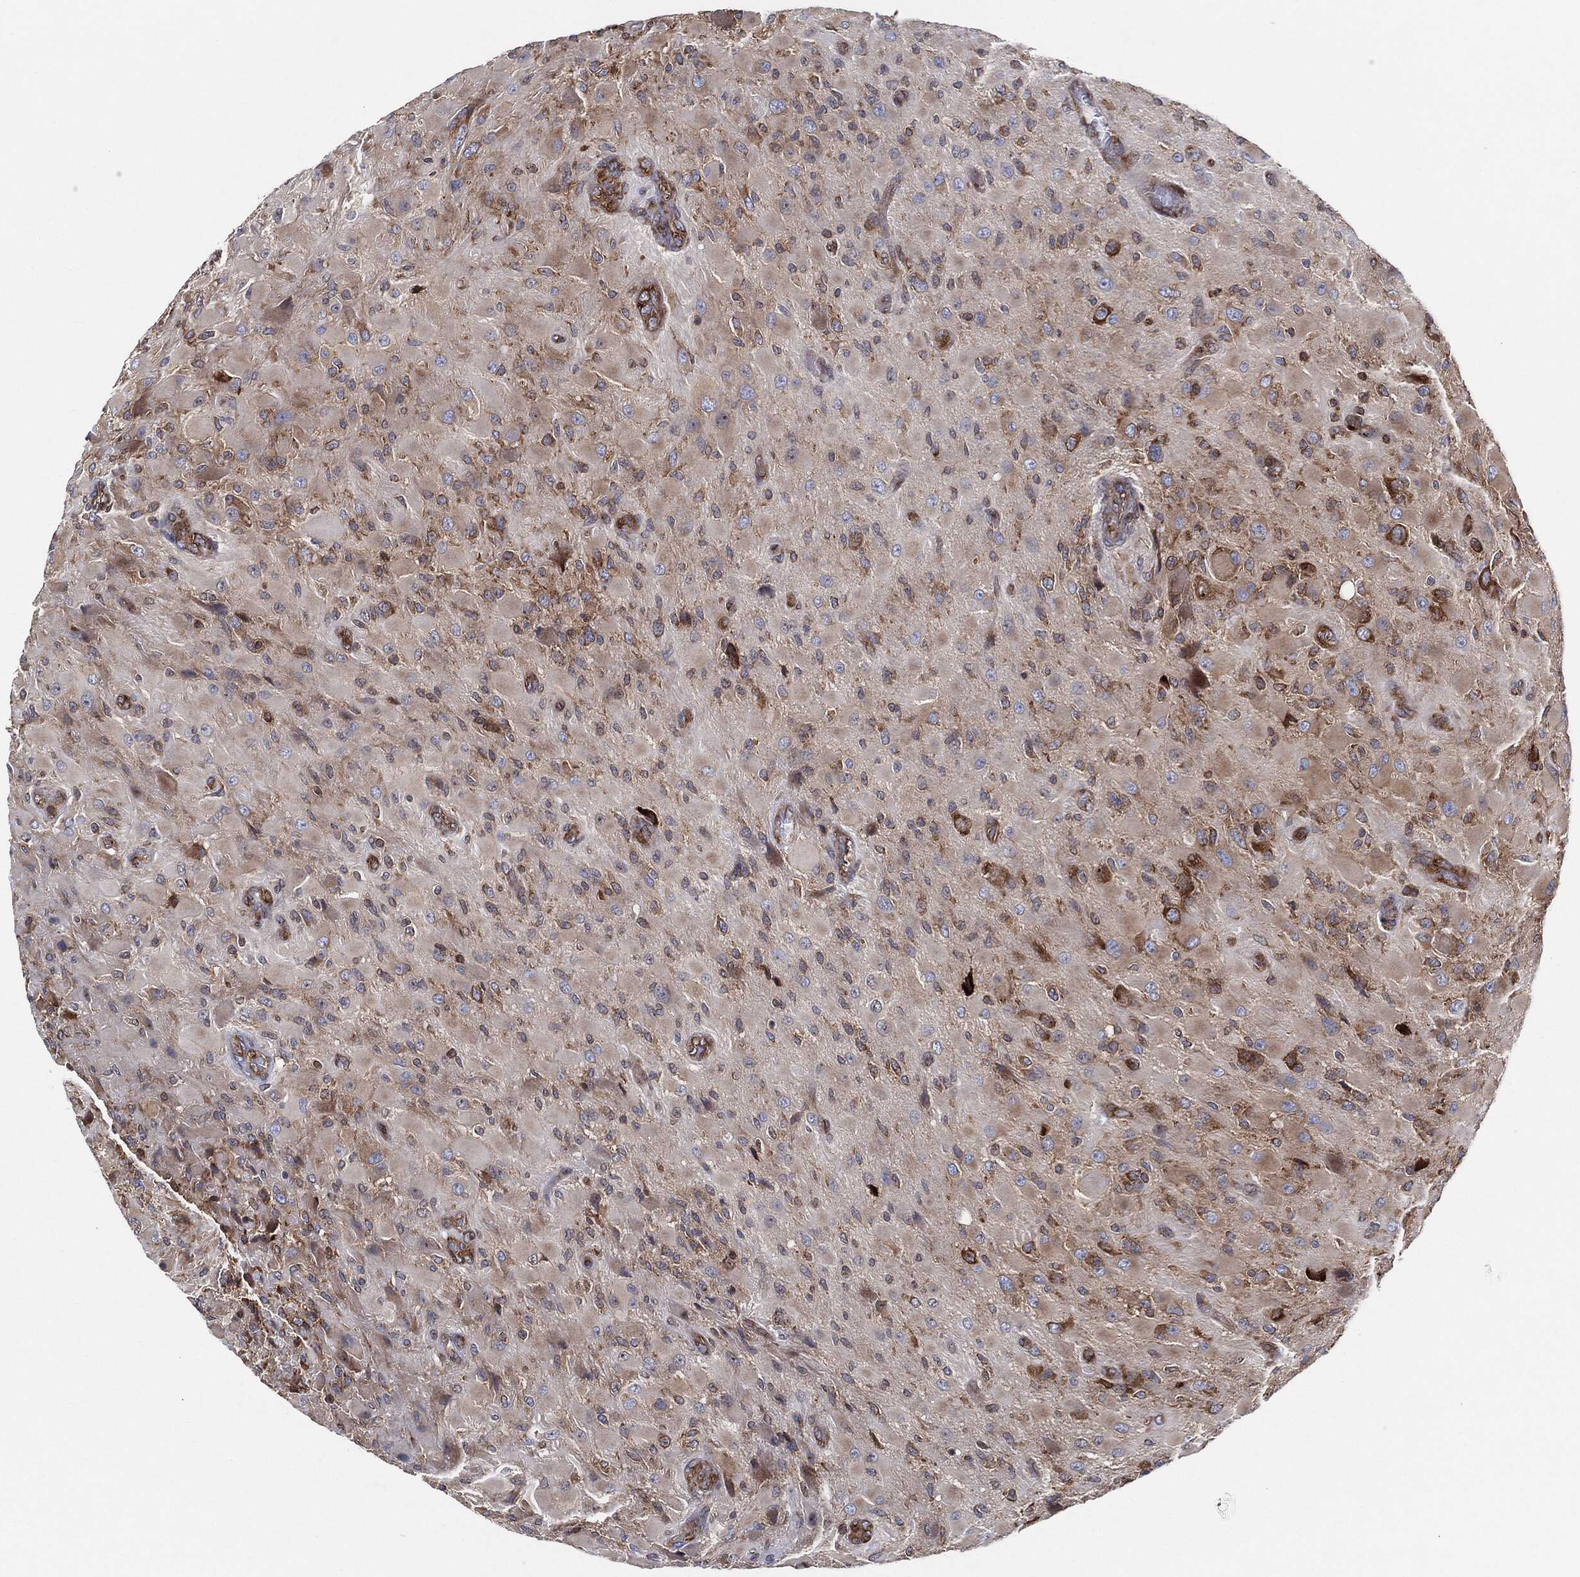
{"staining": {"intensity": "moderate", "quantity": "25%-75%", "location": "cytoplasmic/membranous"}, "tissue": "glioma", "cell_type": "Tumor cells", "image_type": "cancer", "snomed": [{"axis": "morphology", "description": "Glioma, malignant, High grade"}, {"axis": "topography", "description": "Cerebral cortex"}], "caption": "A medium amount of moderate cytoplasmic/membranous positivity is present in about 25%-75% of tumor cells in malignant glioma (high-grade) tissue.", "gene": "EIF2S2", "patient": {"sex": "male", "age": 35}}